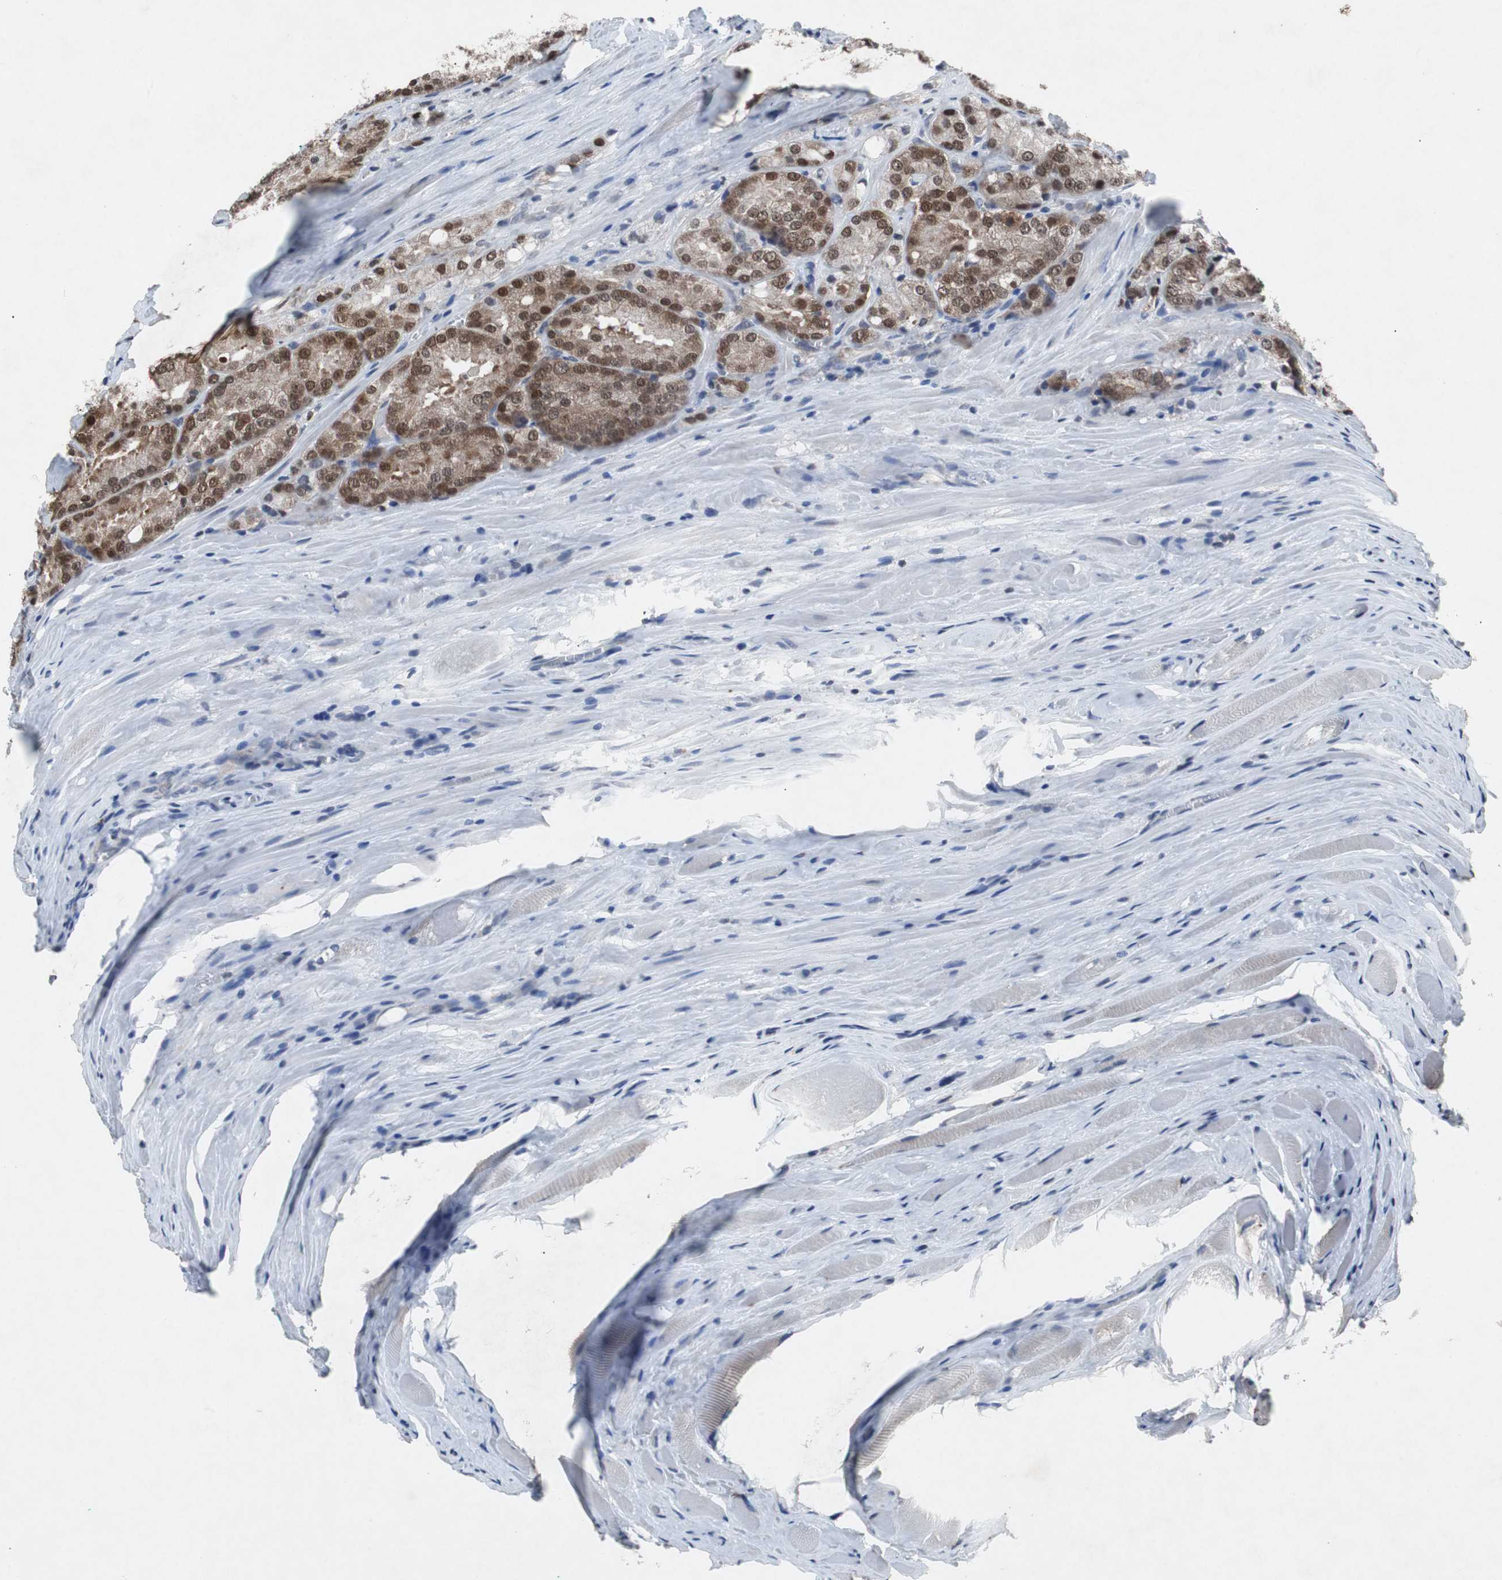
{"staining": {"intensity": "strong", "quantity": ">75%", "location": "nuclear"}, "tissue": "prostate cancer", "cell_type": "Tumor cells", "image_type": "cancer", "snomed": [{"axis": "morphology", "description": "Adenocarcinoma, Low grade"}, {"axis": "topography", "description": "Prostate"}], "caption": "DAB immunohistochemical staining of human prostate cancer demonstrates strong nuclear protein staining in approximately >75% of tumor cells.", "gene": "RBM47", "patient": {"sex": "male", "age": 64}}